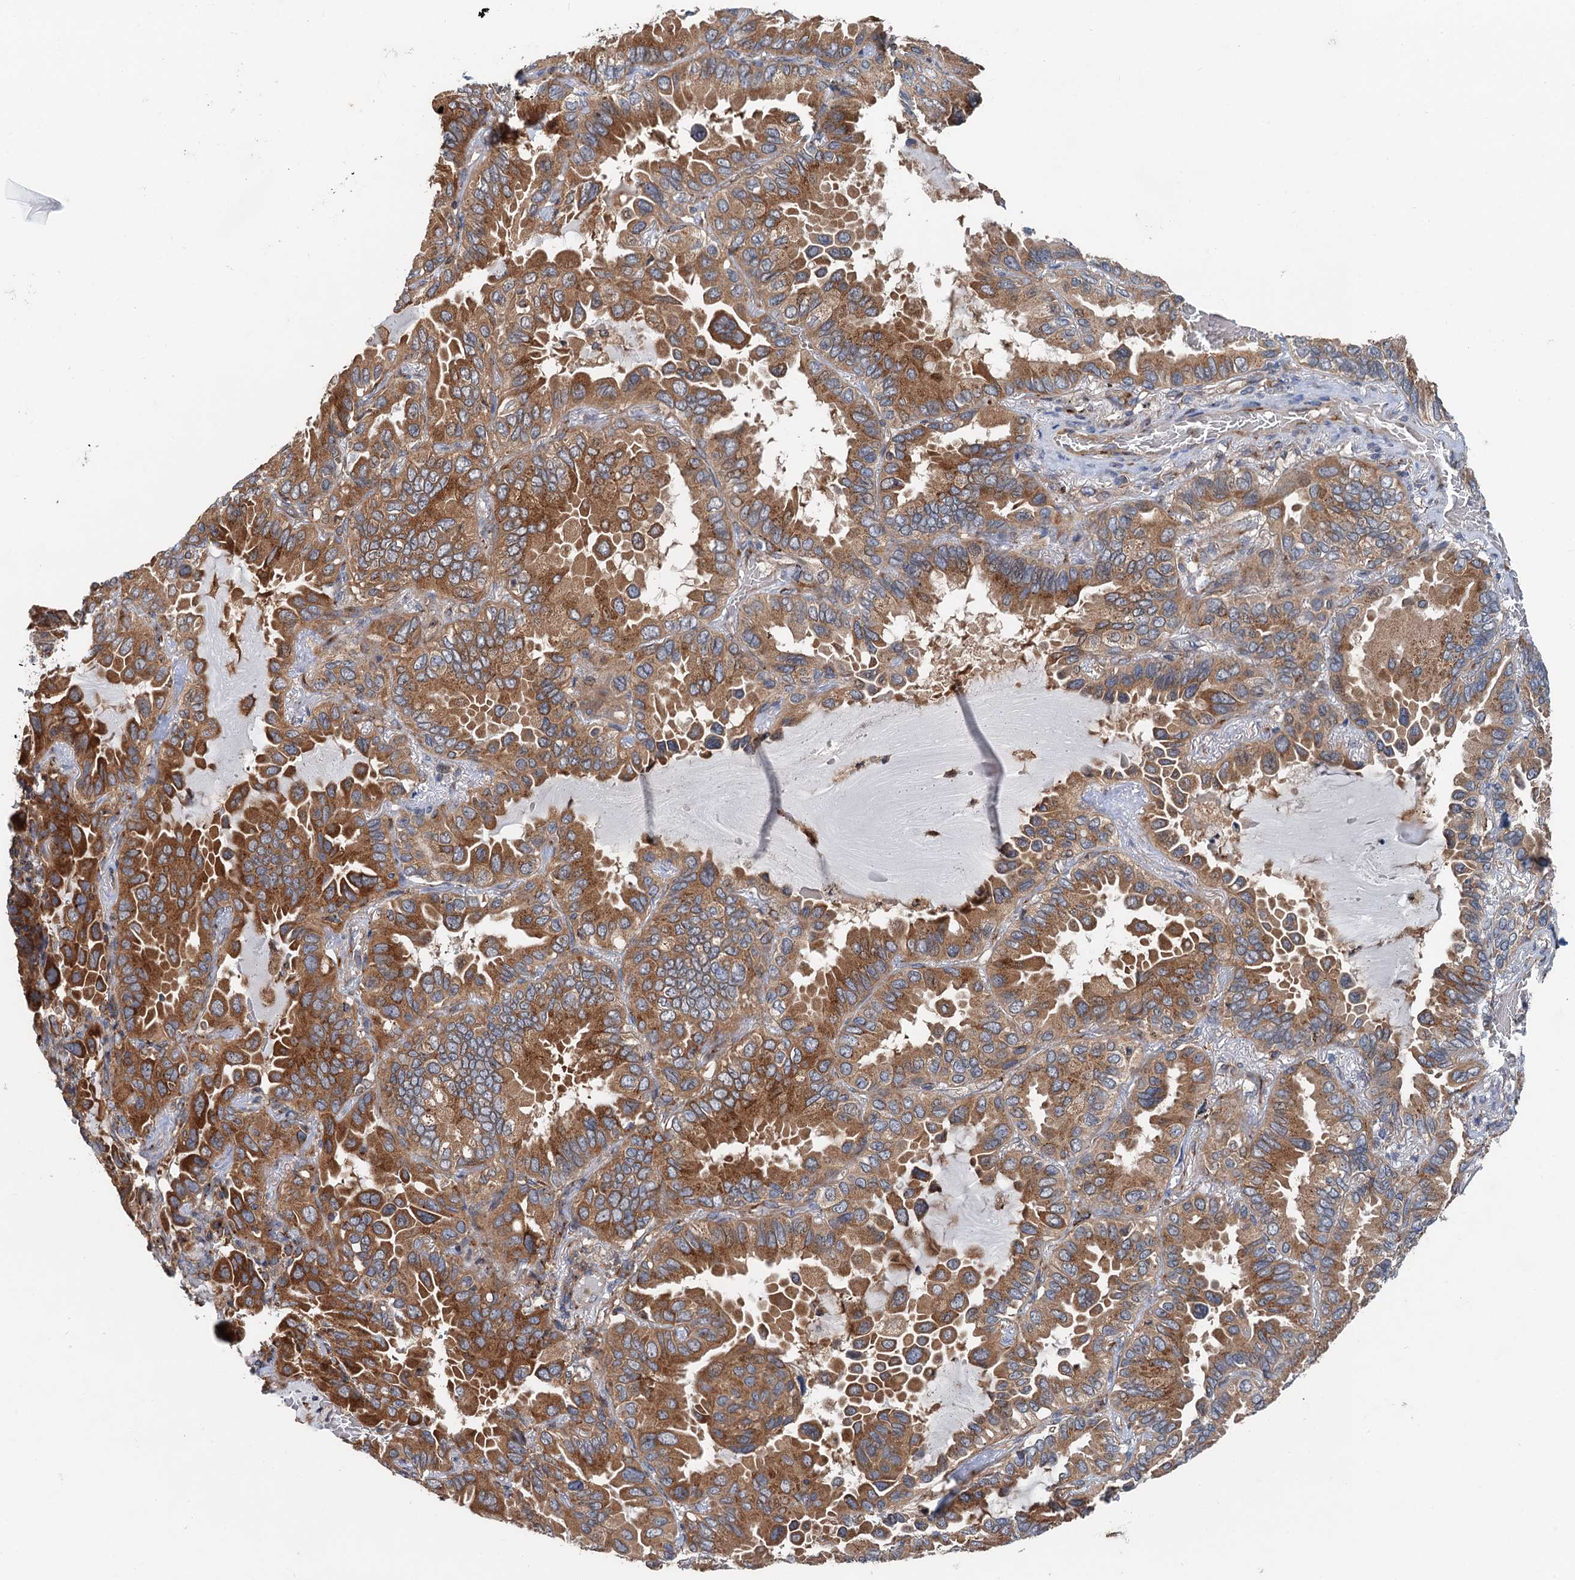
{"staining": {"intensity": "strong", "quantity": ">75%", "location": "cytoplasmic/membranous"}, "tissue": "lung cancer", "cell_type": "Tumor cells", "image_type": "cancer", "snomed": [{"axis": "morphology", "description": "Adenocarcinoma, NOS"}, {"axis": "topography", "description": "Lung"}], "caption": "Lung cancer (adenocarcinoma) stained for a protein displays strong cytoplasmic/membranous positivity in tumor cells.", "gene": "ANKRD26", "patient": {"sex": "male", "age": 64}}